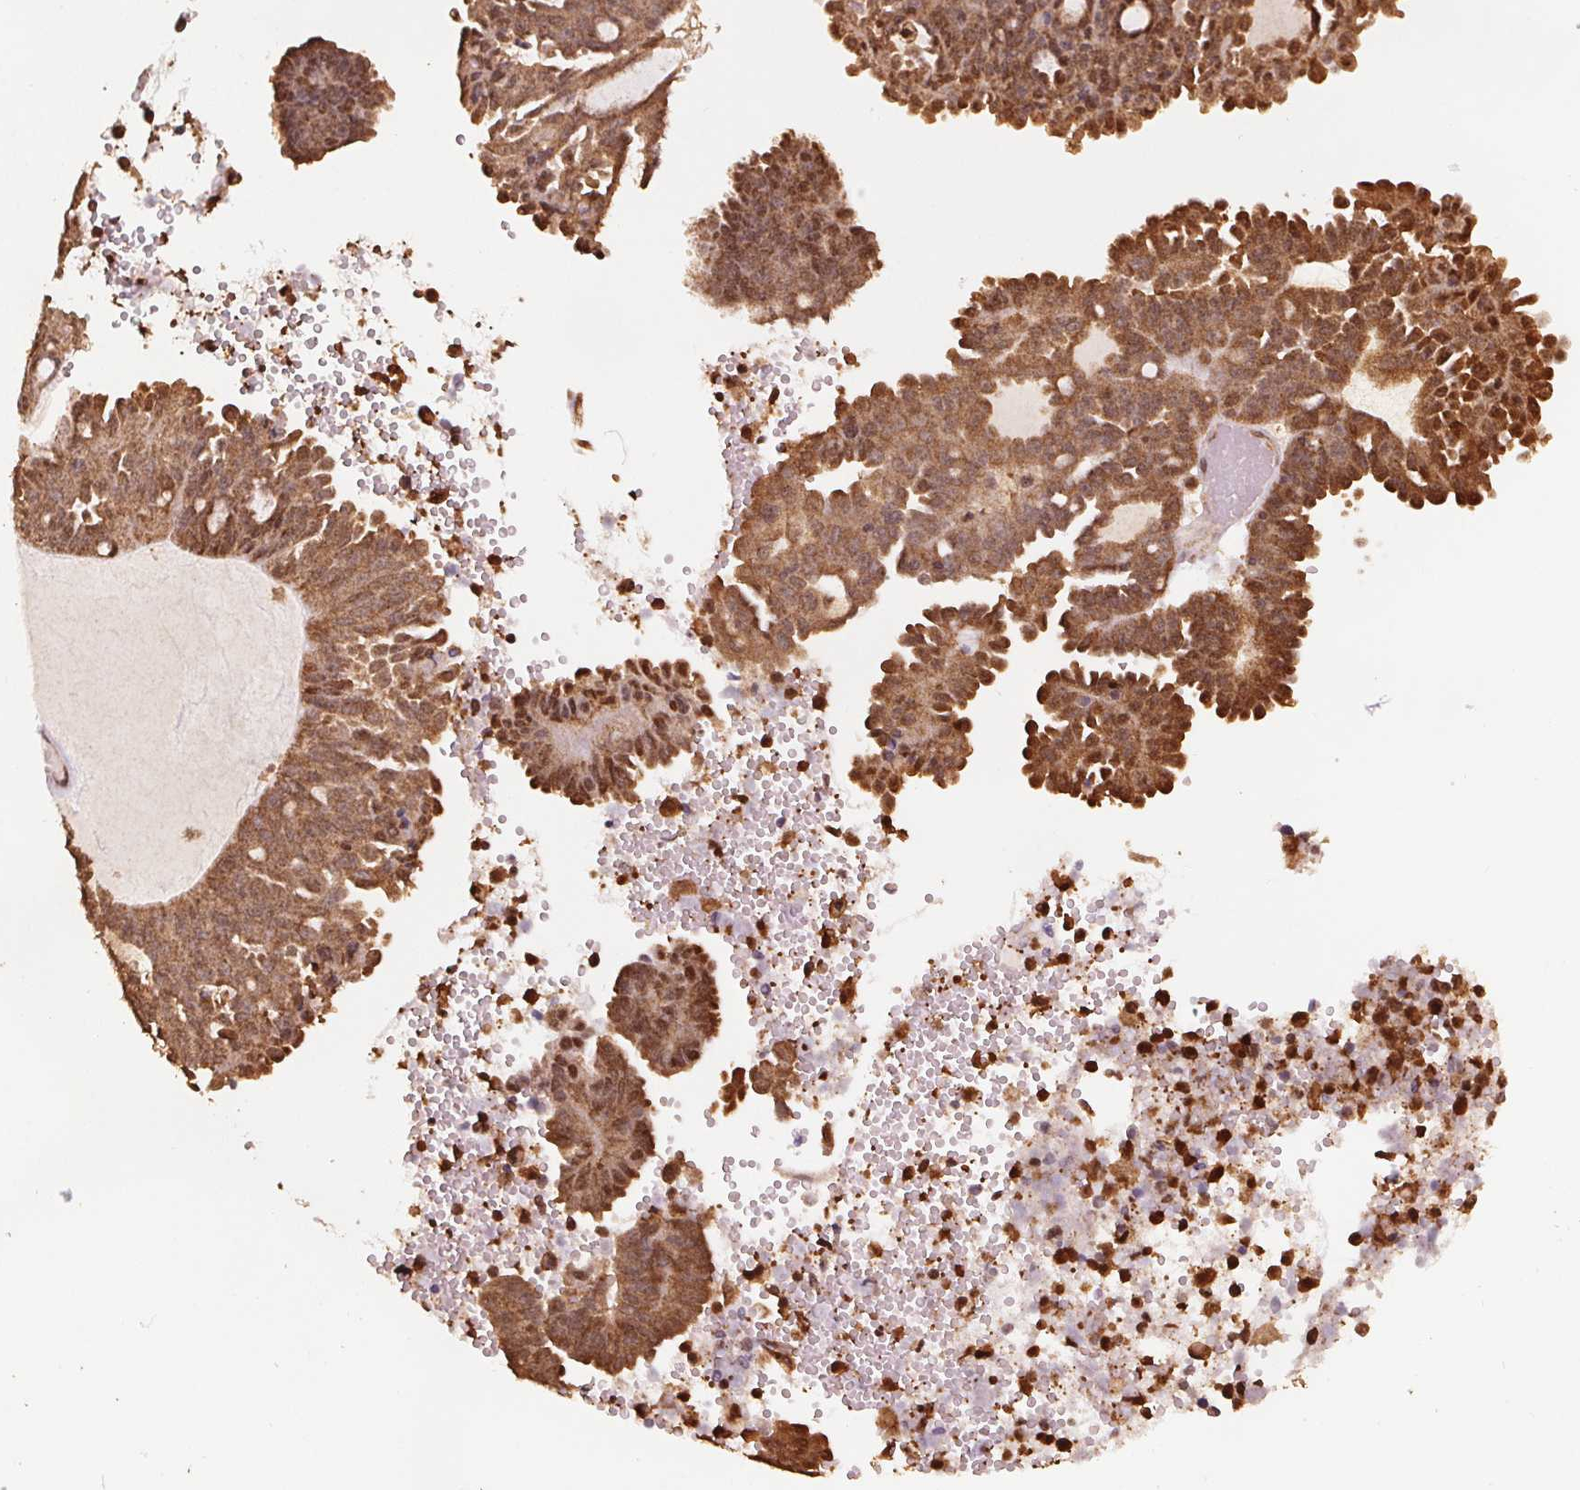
{"staining": {"intensity": "moderate", "quantity": ">75%", "location": "cytoplasmic/membranous,nuclear"}, "tissue": "ovarian cancer", "cell_type": "Tumor cells", "image_type": "cancer", "snomed": [{"axis": "morphology", "description": "Cystadenocarcinoma, serous, NOS"}, {"axis": "topography", "description": "Ovary"}], "caption": "Ovarian cancer (serous cystadenocarcinoma) was stained to show a protein in brown. There is medium levels of moderate cytoplasmic/membranous and nuclear positivity in about >75% of tumor cells.", "gene": "ENO1", "patient": {"sex": "female", "age": 71}}